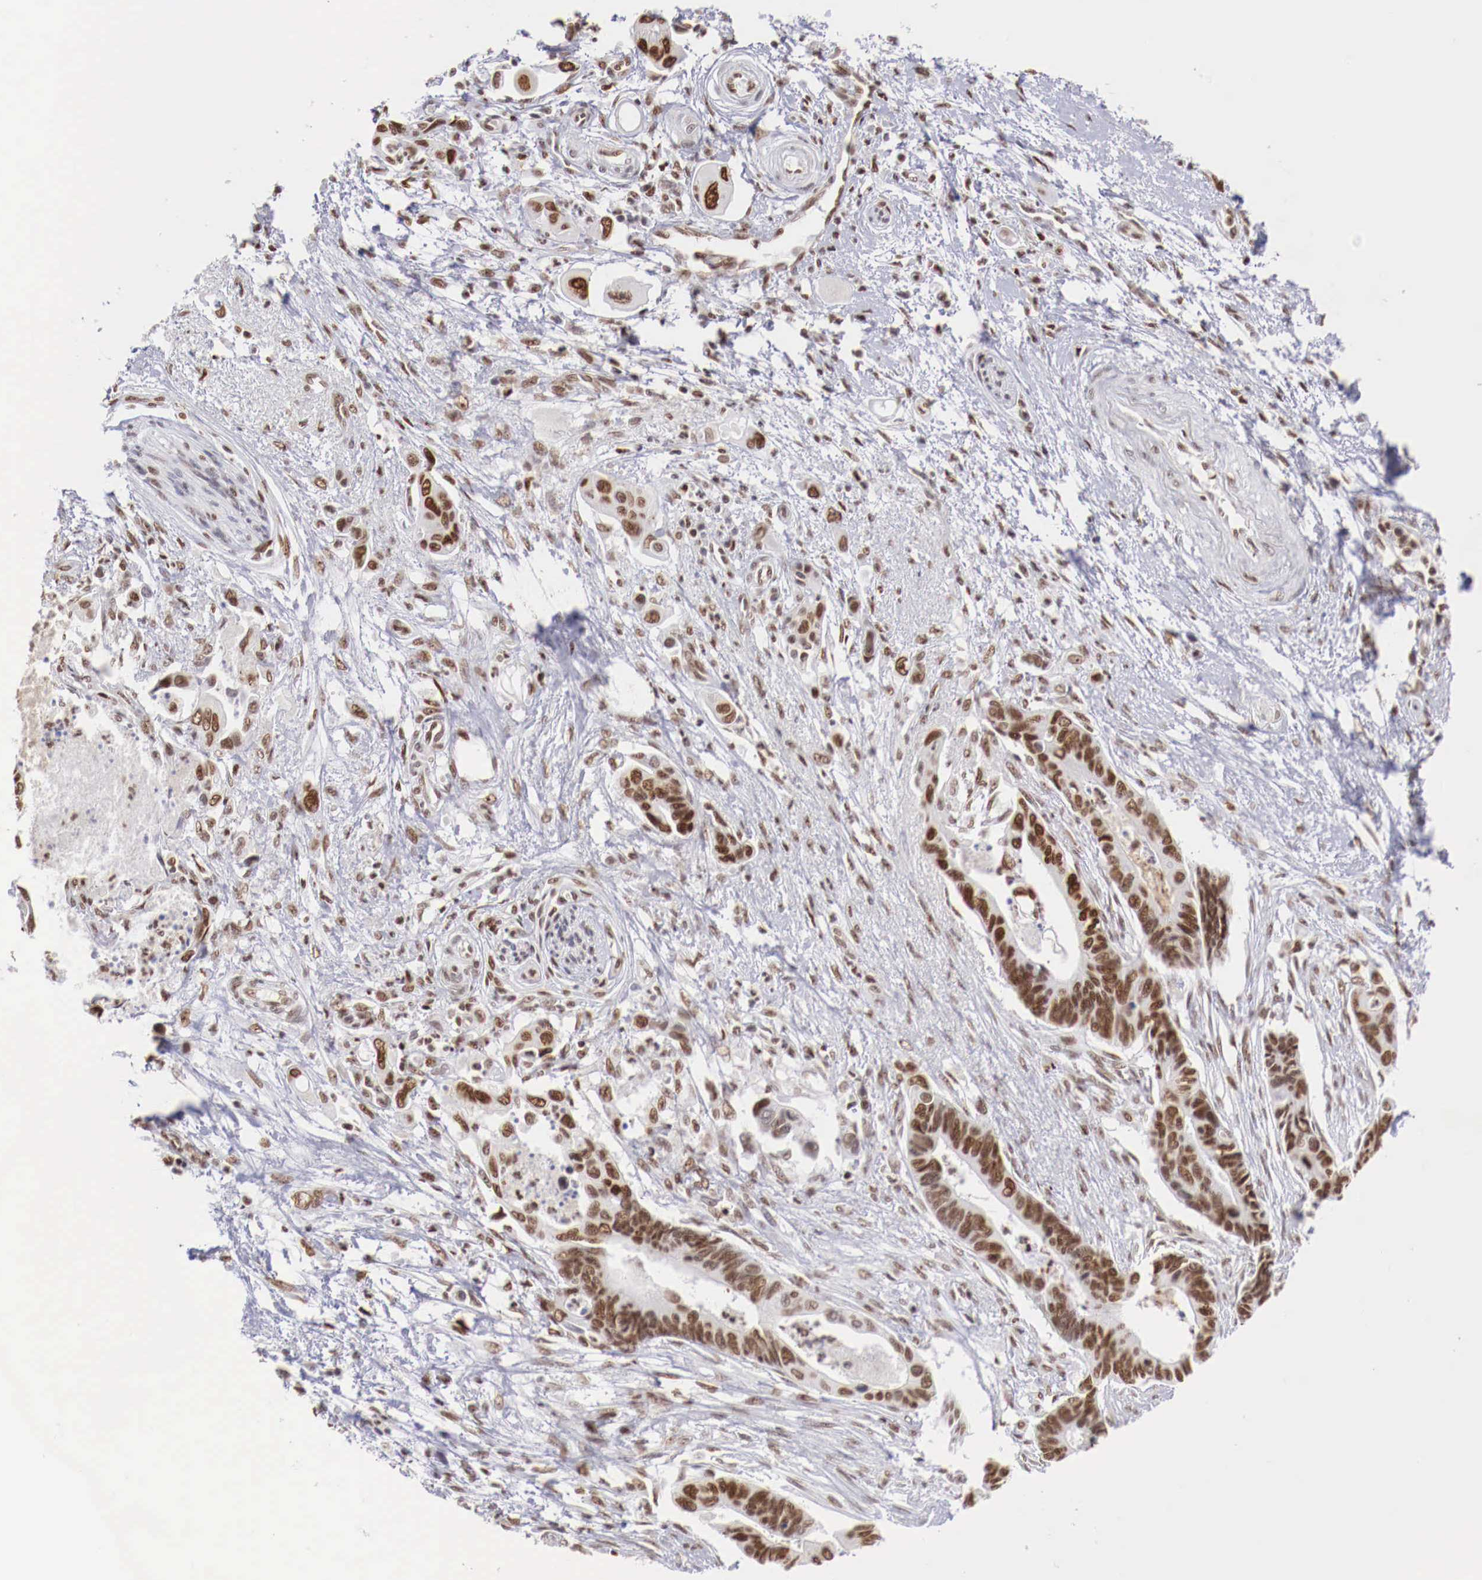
{"staining": {"intensity": "moderate", "quantity": ">75%", "location": "nuclear"}, "tissue": "pancreatic cancer", "cell_type": "Tumor cells", "image_type": "cancer", "snomed": [{"axis": "morphology", "description": "Adenocarcinoma, NOS"}, {"axis": "topography", "description": "Pancreas"}], "caption": "Immunohistochemical staining of adenocarcinoma (pancreatic) demonstrates medium levels of moderate nuclear protein positivity in approximately >75% of tumor cells.", "gene": "MAX", "patient": {"sex": "female", "age": 70}}